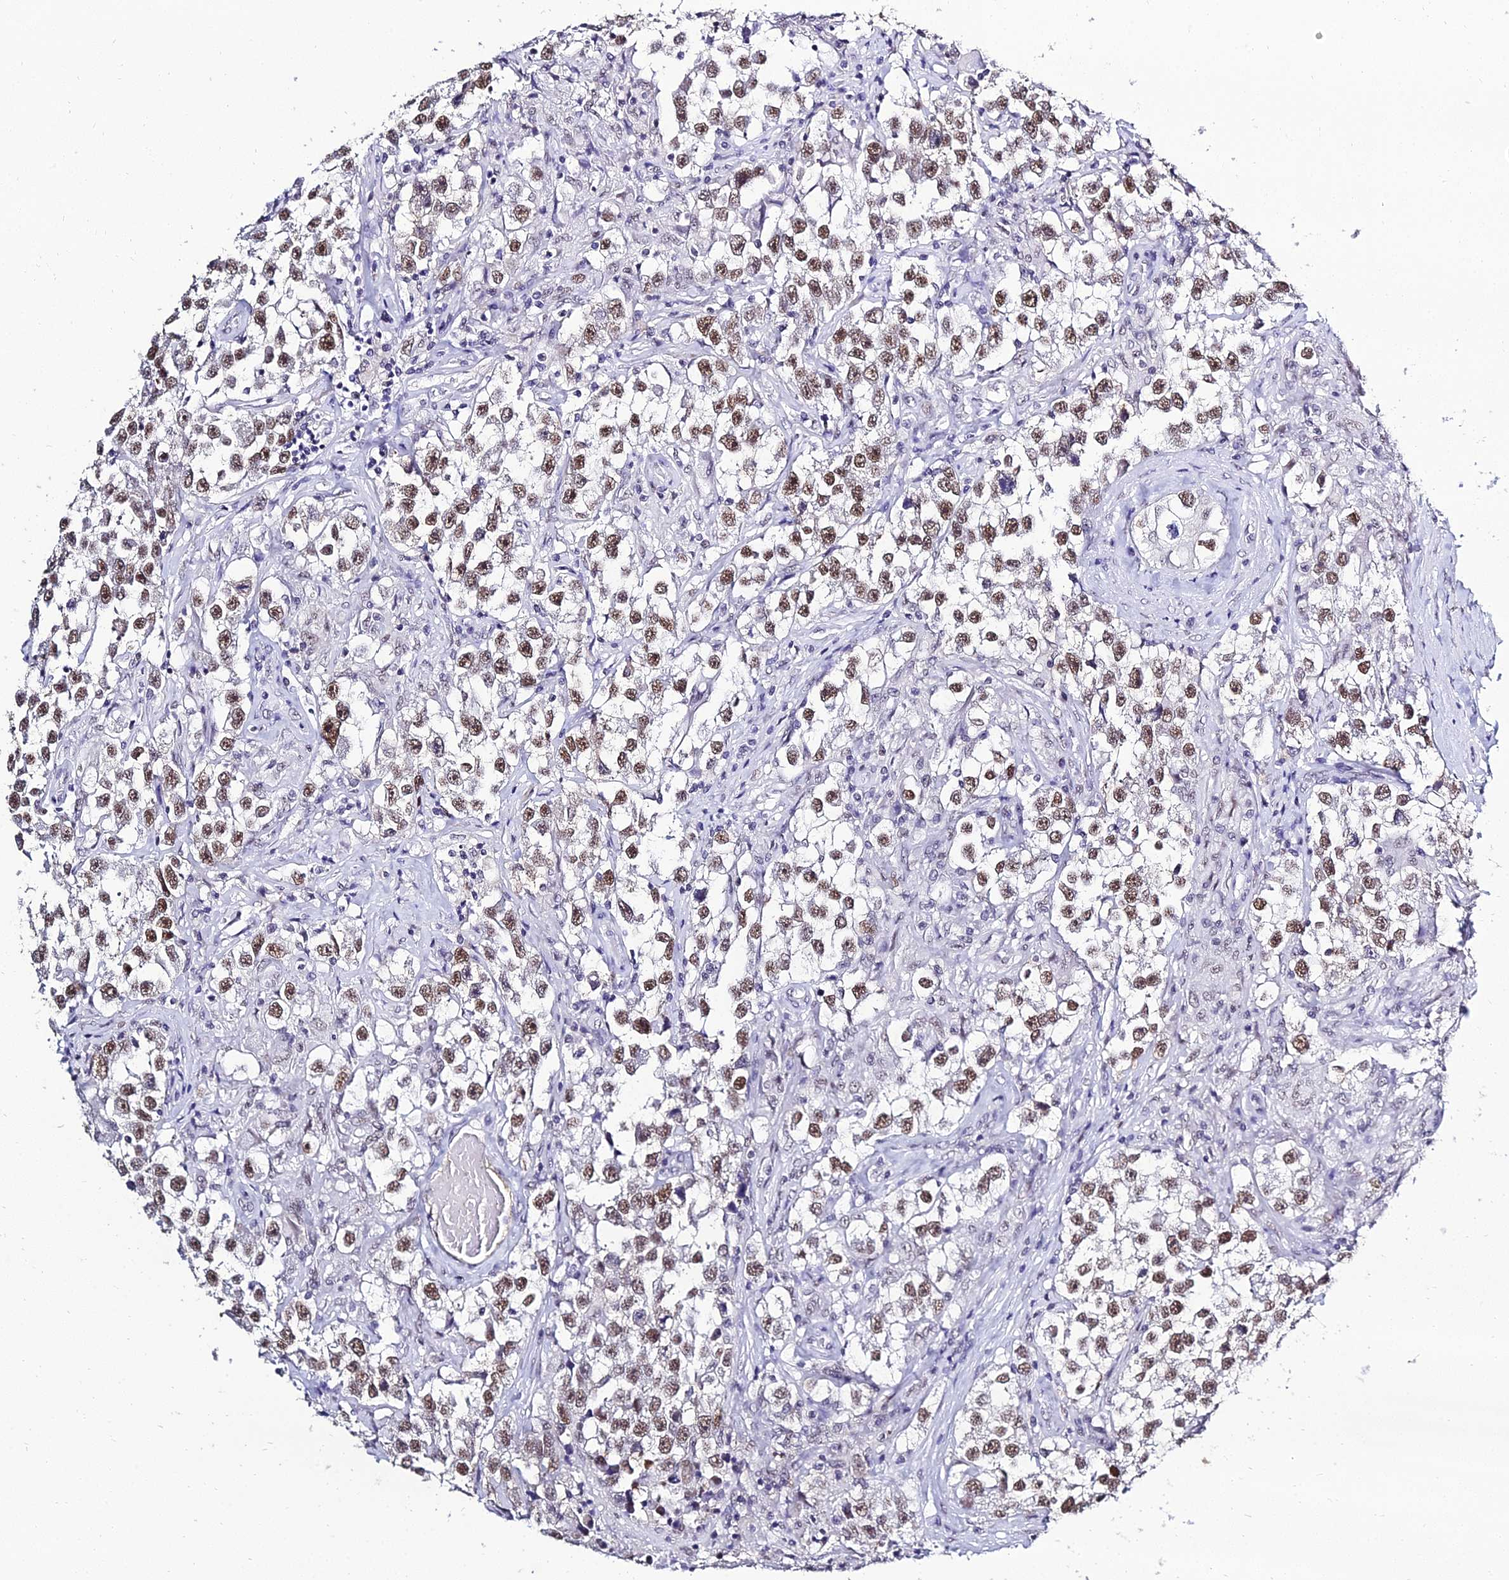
{"staining": {"intensity": "moderate", "quantity": ">75%", "location": "nuclear"}, "tissue": "testis cancer", "cell_type": "Tumor cells", "image_type": "cancer", "snomed": [{"axis": "morphology", "description": "Seminoma, NOS"}, {"axis": "topography", "description": "Testis"}], "caption": "Moderate nuclear expression is present in approximately >75% of tumor cells in testis cancer (seminoma).", "gene": "PPP4R2", "patient": {"sex": "male", "age": 46}}